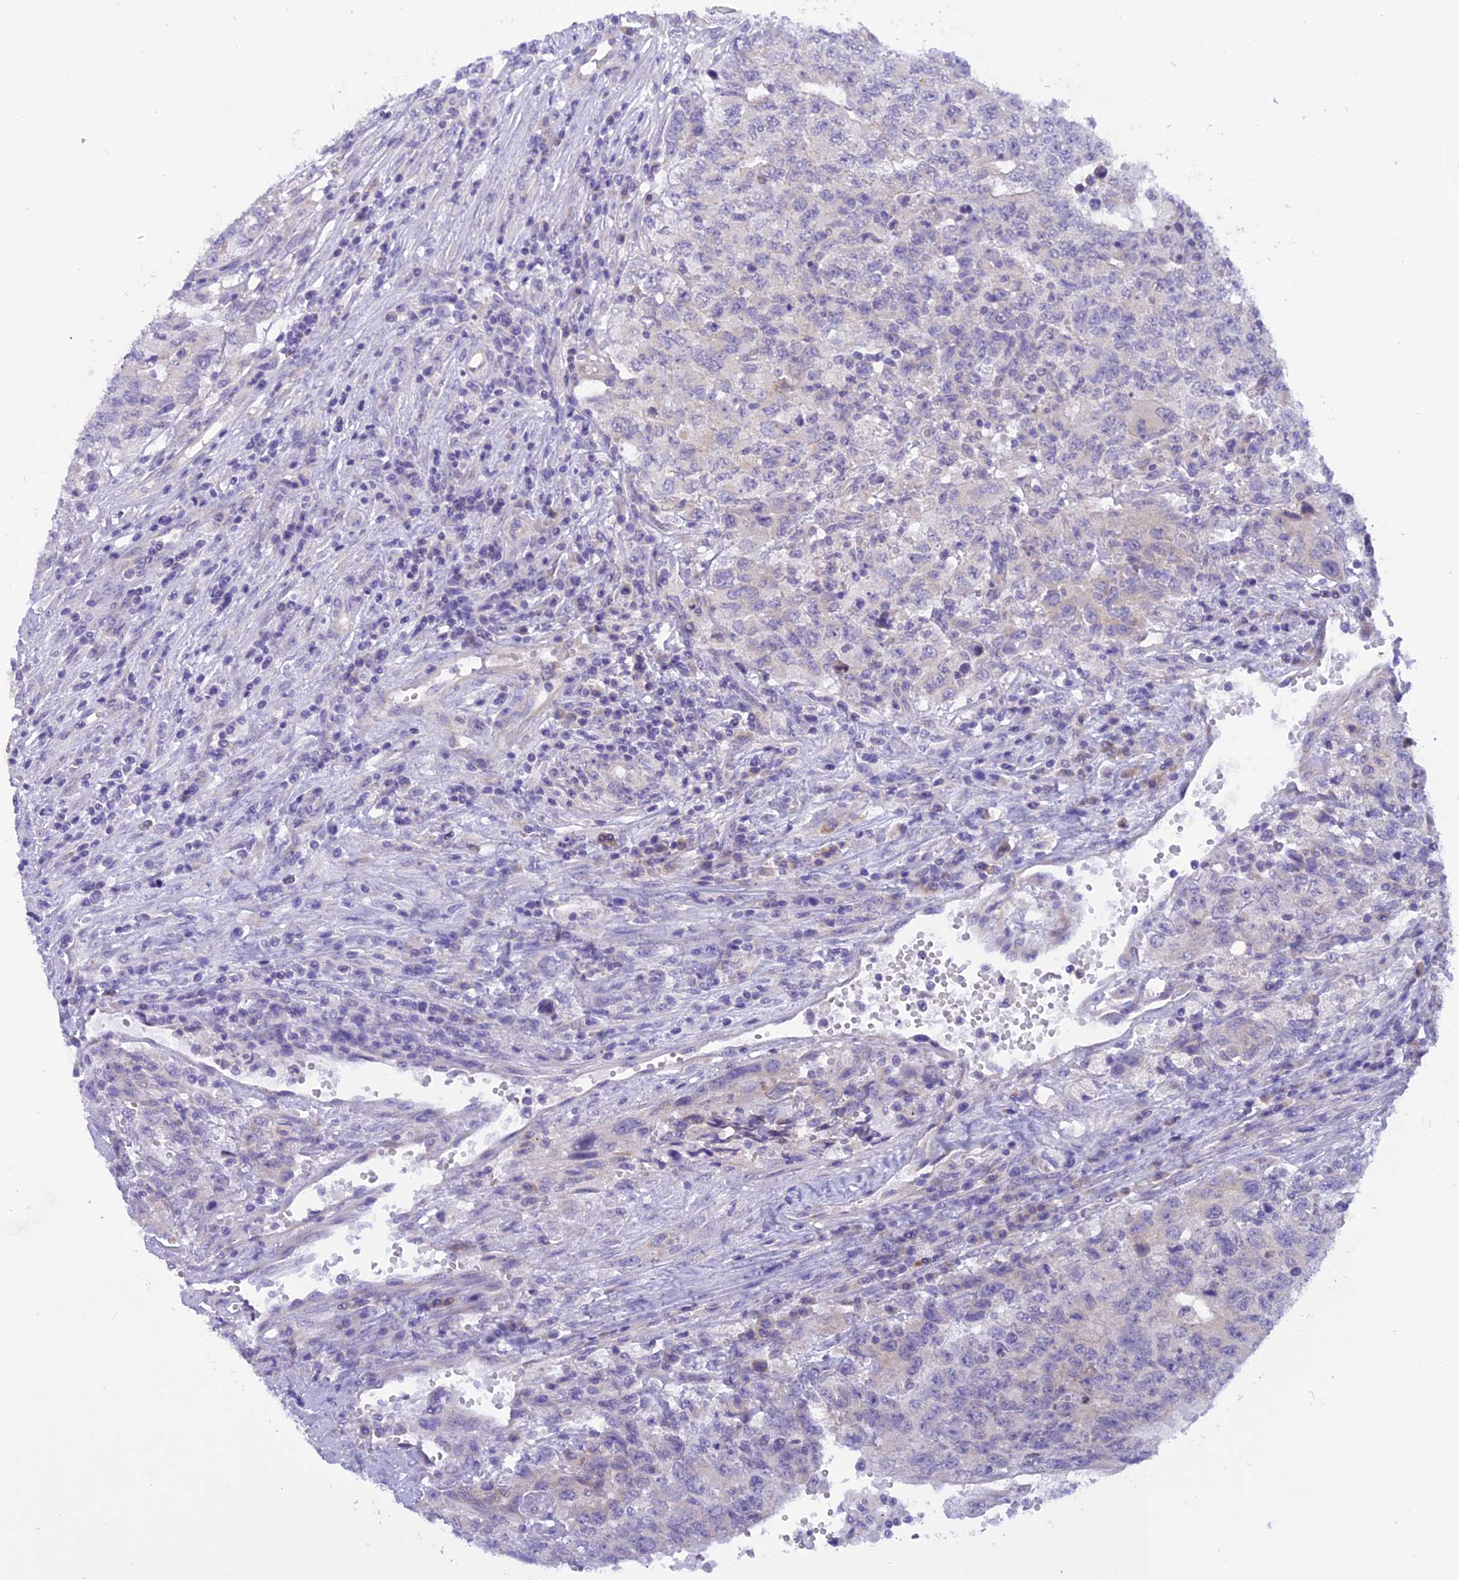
{"staining": {"intensity": "negative", "quantity": "none", "location": "none"}, "tissue": "testis cancer", "cell_type": "Tumor cells", "image_type": "cancer", "snomed": [{"axis": "morphology", "description": "Carcinoma, Embryonal, NOS"}, {"axis": "topography", "description": "Testis"}], "caption": "This histopathology image is of testis cancer (embryonal carcinoma) stained with immunohistochemistry to label a protein in brown with the nuclei are counter-stained blue. There is no positivity in tumor cells. Nuclei are stained in blue.", "gene": "TRIM3", "patient": {"sex": "male", "age": 34}}